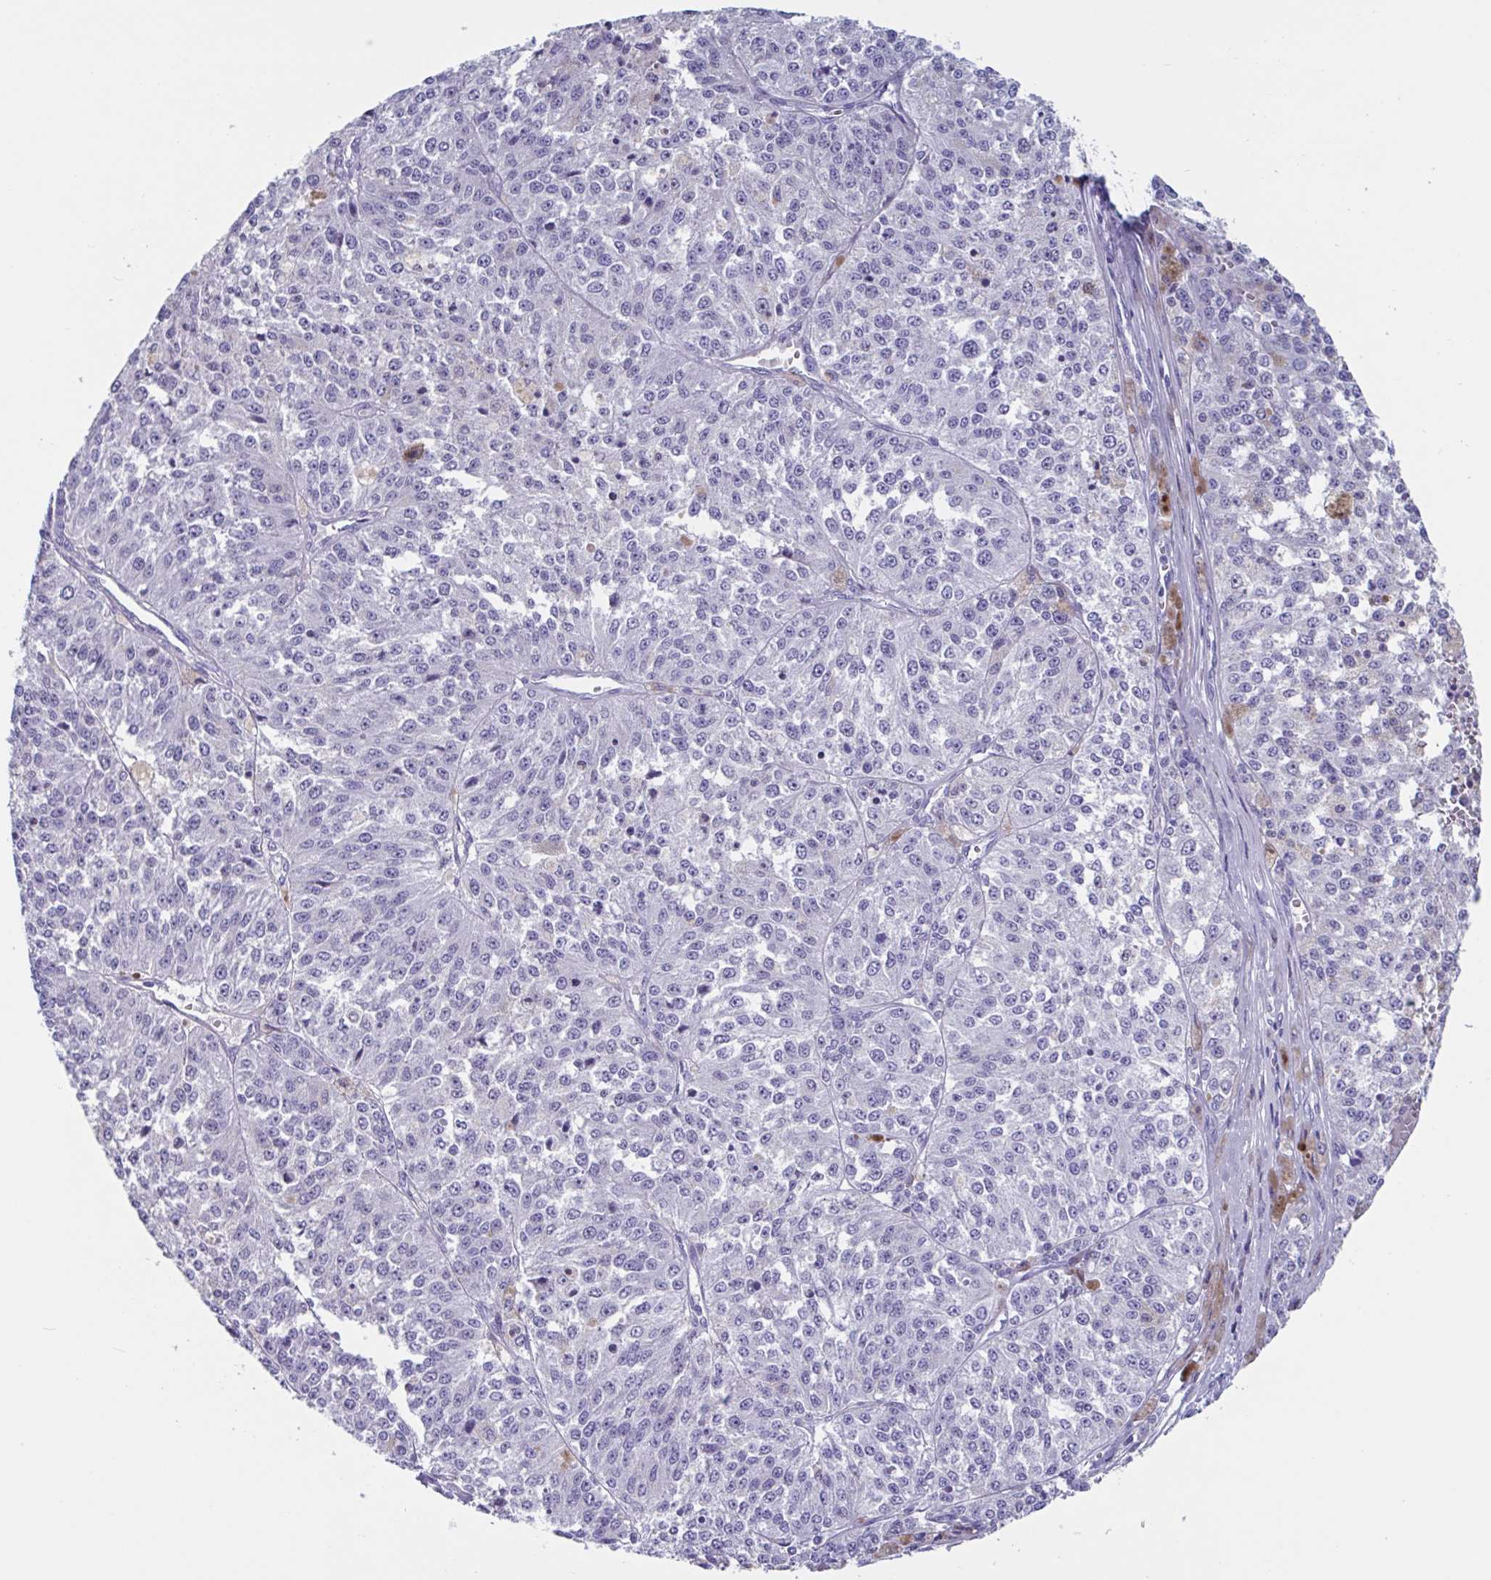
{"staining": {"intensity": "negative", "quantity": "none", "location": "none"}, "tissue": "melanoma", "cell_type": "Tumor cells", "image_type": "cancer", "snomed": [{"axis": "morphology", "description": "Malignant melanoma, Metastatic site"}, {"axis": "topography", "description": "Lymph node"}], "caption": "Protein analysis of melanoma displays no significant staining in tumor cells.", "gene": "USP35", "patient": {"sex": "female", "age": 64}}